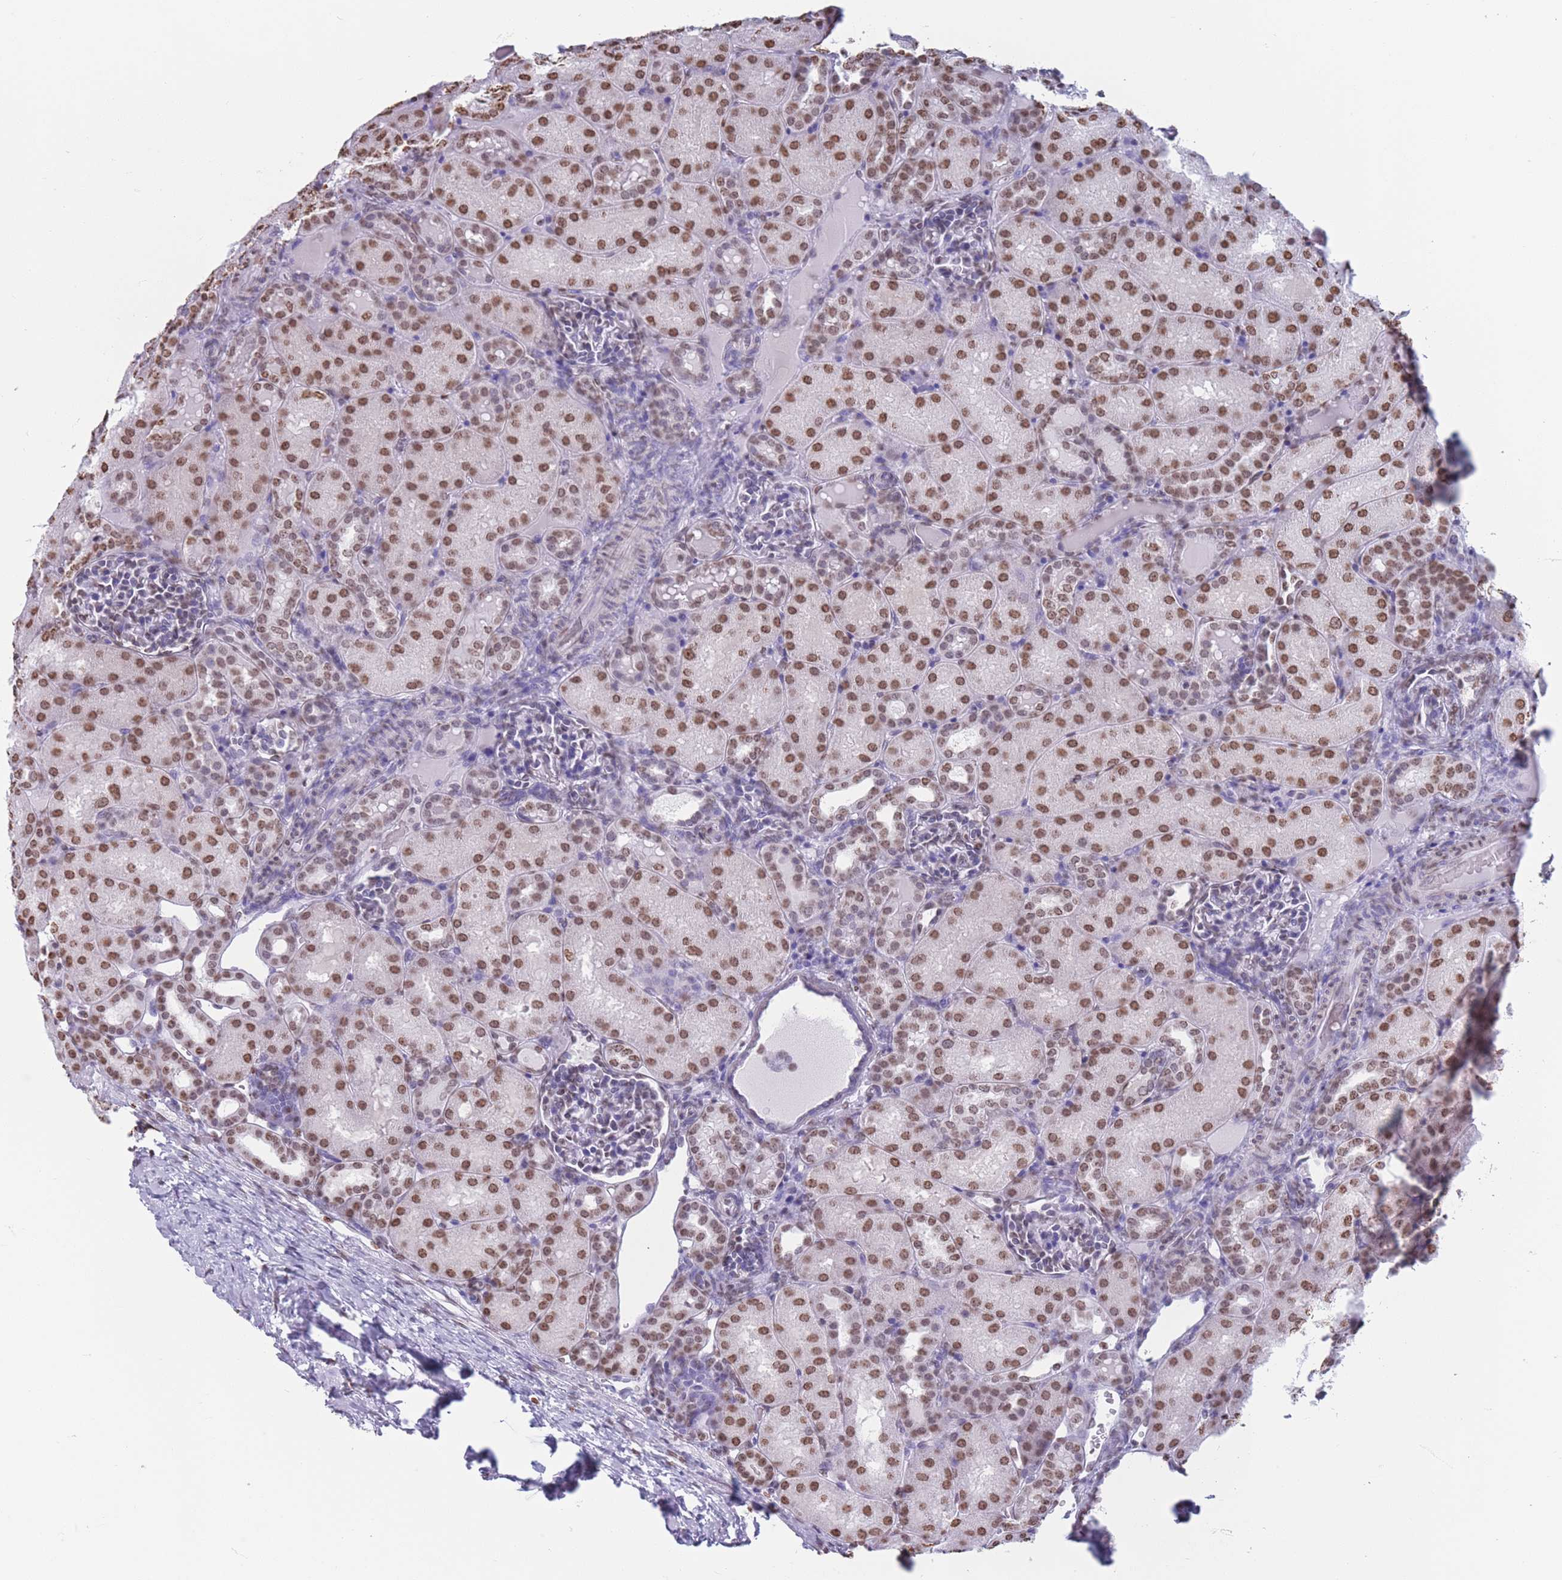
{"staining": {"intensity": "moderate", "quantity": "25%-75%", "location": "nuclear"}, "tissue": "kidney", "cell_type": "Cells in glomeruli", "image_type": "normal", "snomed": [{"axis": "morphology", "description": "Normal tissue, NOS"}, {"axis": "topography", "description": "Kidney"}], "caption": "Immunohistochemistry (IHC) histopathology image of normal kidney stained for a protein (brown), which exhibits medium levels of moderate nuclear staining in about 25%-75% of cells in glomeruli.", "gene": "RYK", "patient": {"sex": "male", "age": 1}}